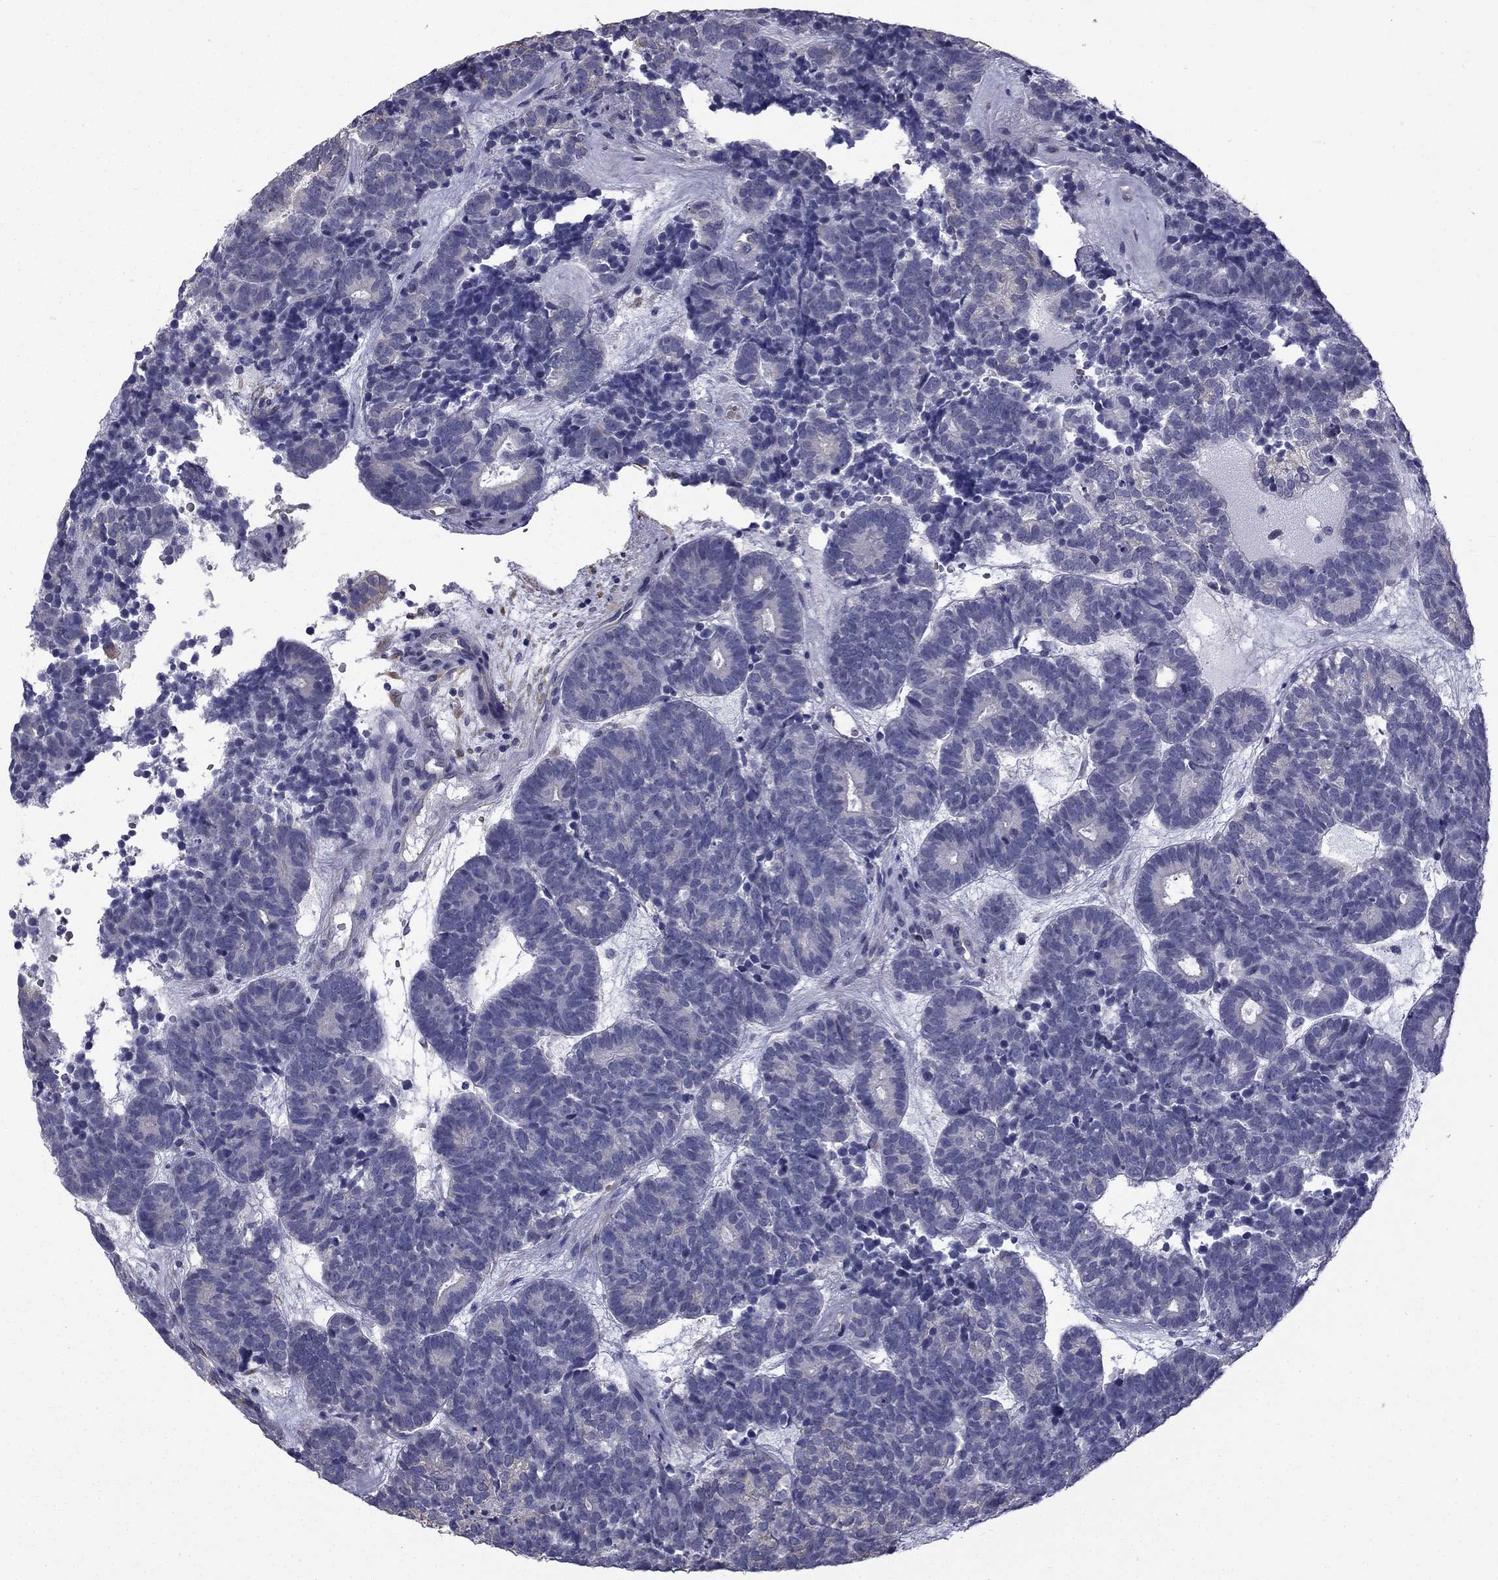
{"staining": {"intensity": "negative", "quantity": "none", "location": "none"}, "tissue": "head and neck cancer", "cell_type": "Tumor cells", "image_type": "cancer", "snomed": [{"axis": "morphology", "description": "Adenocarcinoma, NOS"}, {"axis": "topography", "description": "Head-Neck"}], "caption": "Human head and neck adenocarcinoma stained for a protein using immunohistochemistry (IHC) displays no staining in tumor cells.", "gene": "CCDC40", "patient": {"sex": "female", "age": 81}}